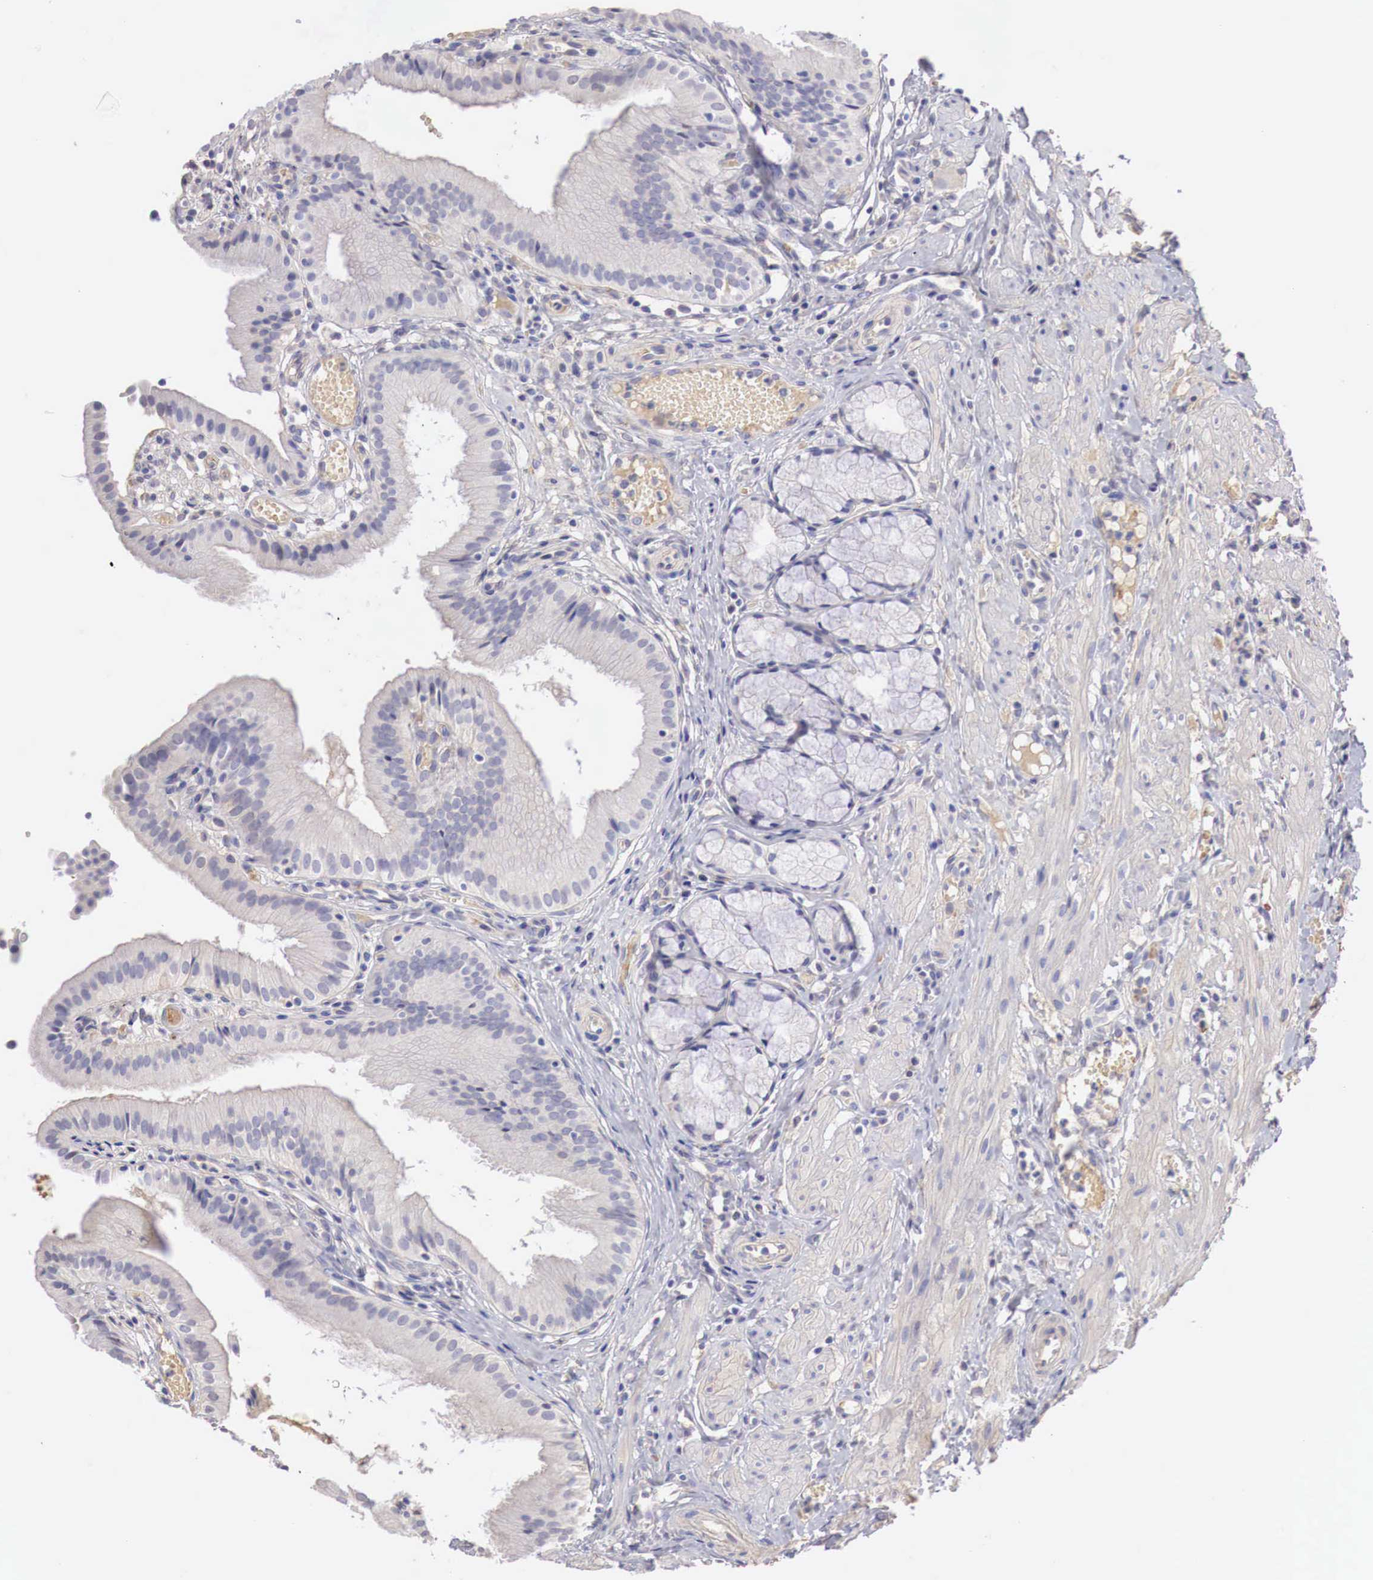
{"staining": {"intensity": "weak", "quantity": "25%-75%", "location": "cytoplasmic/membranous"}, "tissue": "gallbladder", "cell_type": "Glandular cells", "image_type": "normal", "snomed": [{"axis": "morphology", "description": "Normal tissue, NOS"}, {"axis": "topography", "description": "Gallbladder"}], "caption": "Immunohistochemical staining of unremarkable human gallbladder exhibits 25%-75% levels of weak cytoplasmic/membranous protein positivity in about 25%-75% of glandular cells. The staining was performed using DAB (3,3'-diaminobenzidine) to visualize the protein expression in brown, while the nuclei were stained in blue with hematoxylin (Magnification: 20x).", "gene": "KLHDC7B", "patient": {"sex": "male", "age": 28}}